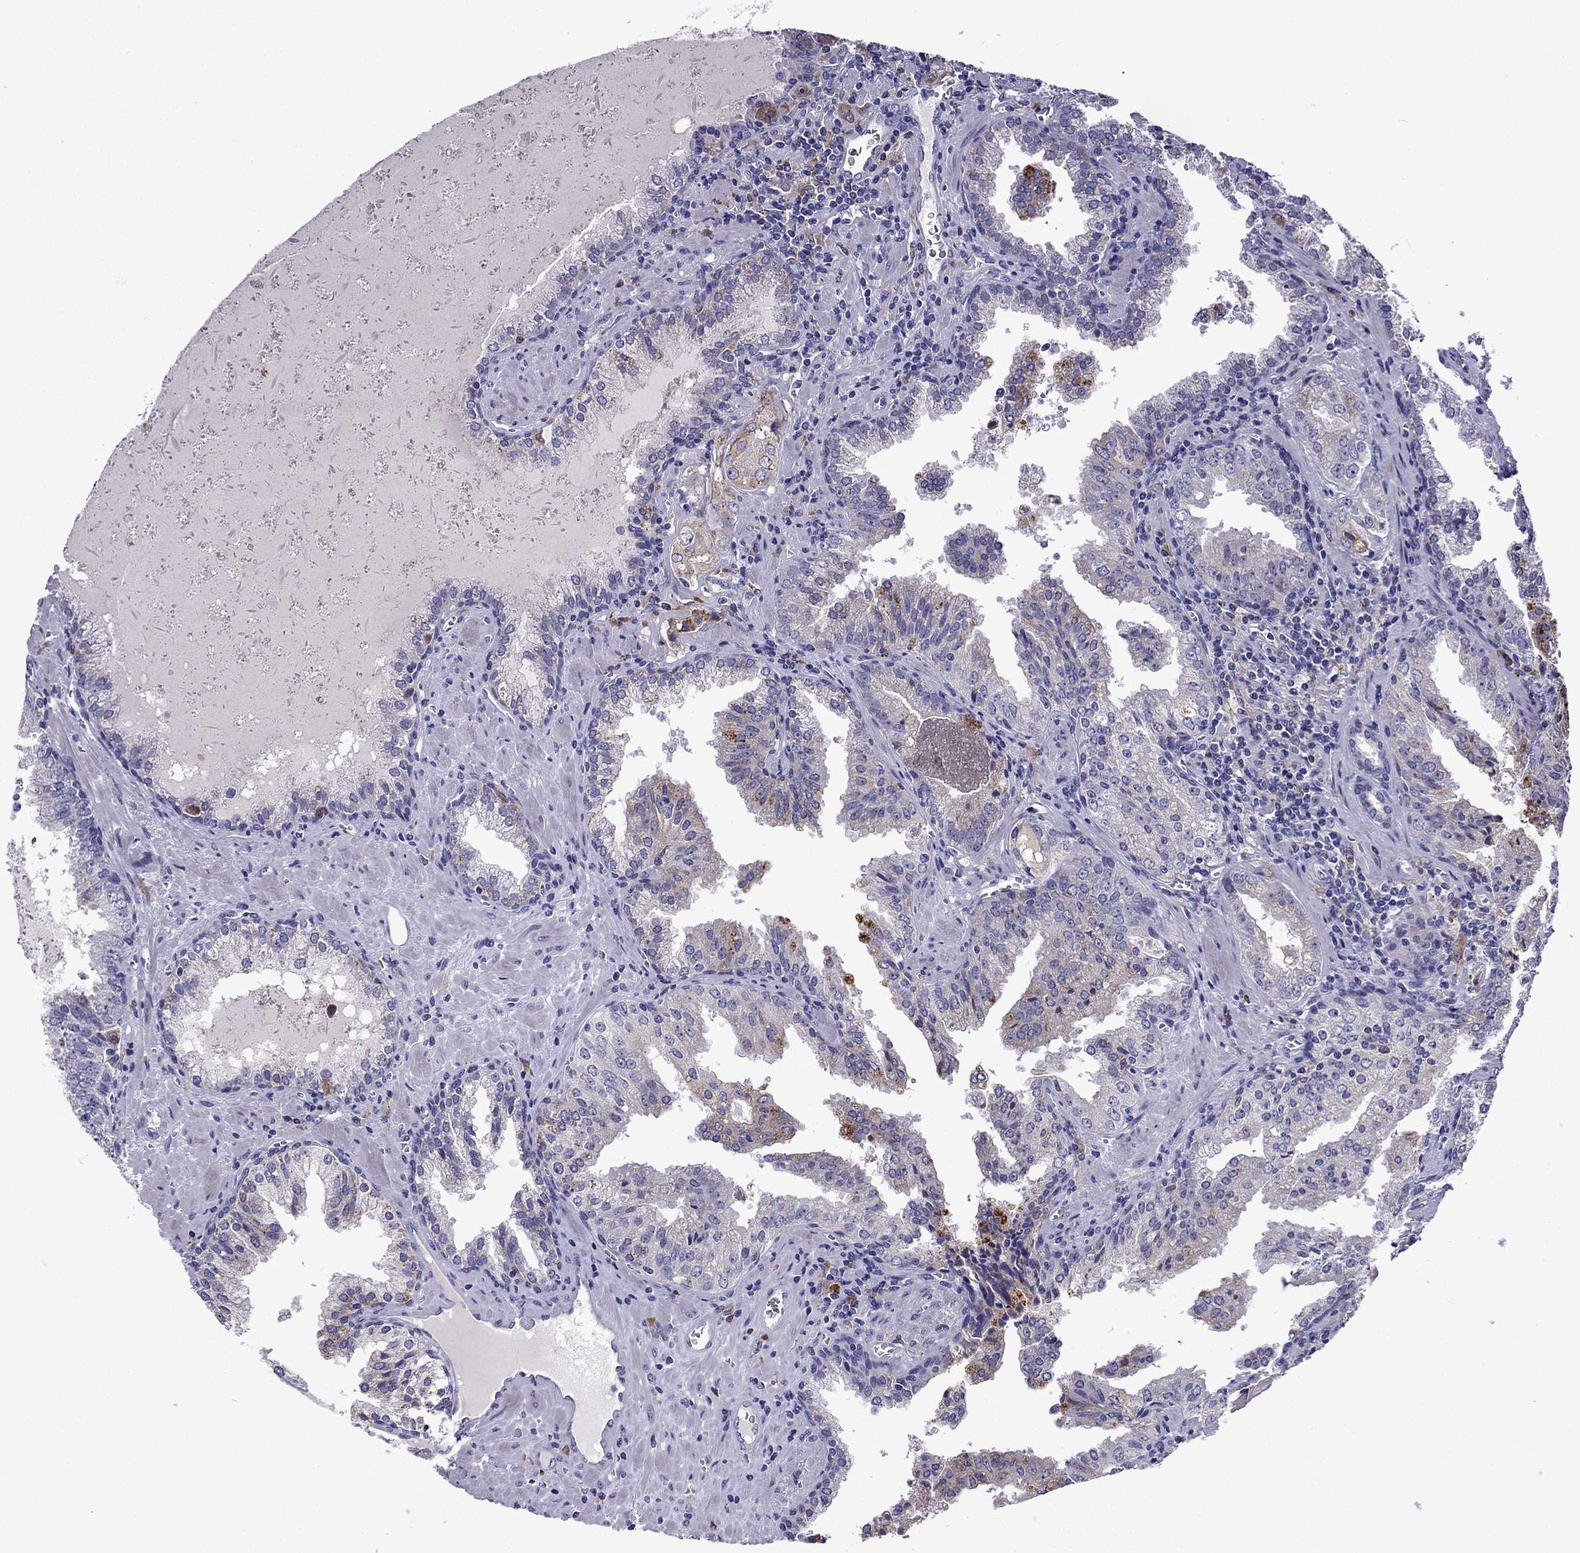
{"staining": {"intensity": "weak", "quantity": "<25%", "location": "cytoplasmic/membranous"}, "tissue": "prostate cancer", "cell_type": "Tumor cells", "image_type": "cancer", "snomed": [{"axis": "morphology", "description": "Adenocarcinoma, High grade"}, {"axis": "topography", "description": "Prostate"}], "caption": "Prostate cancer was stained to show a protein in brown. There is no significant expression in tumor cells.", "gene": "TSSK4", "patient": {"sex": "male", "age": 68}}